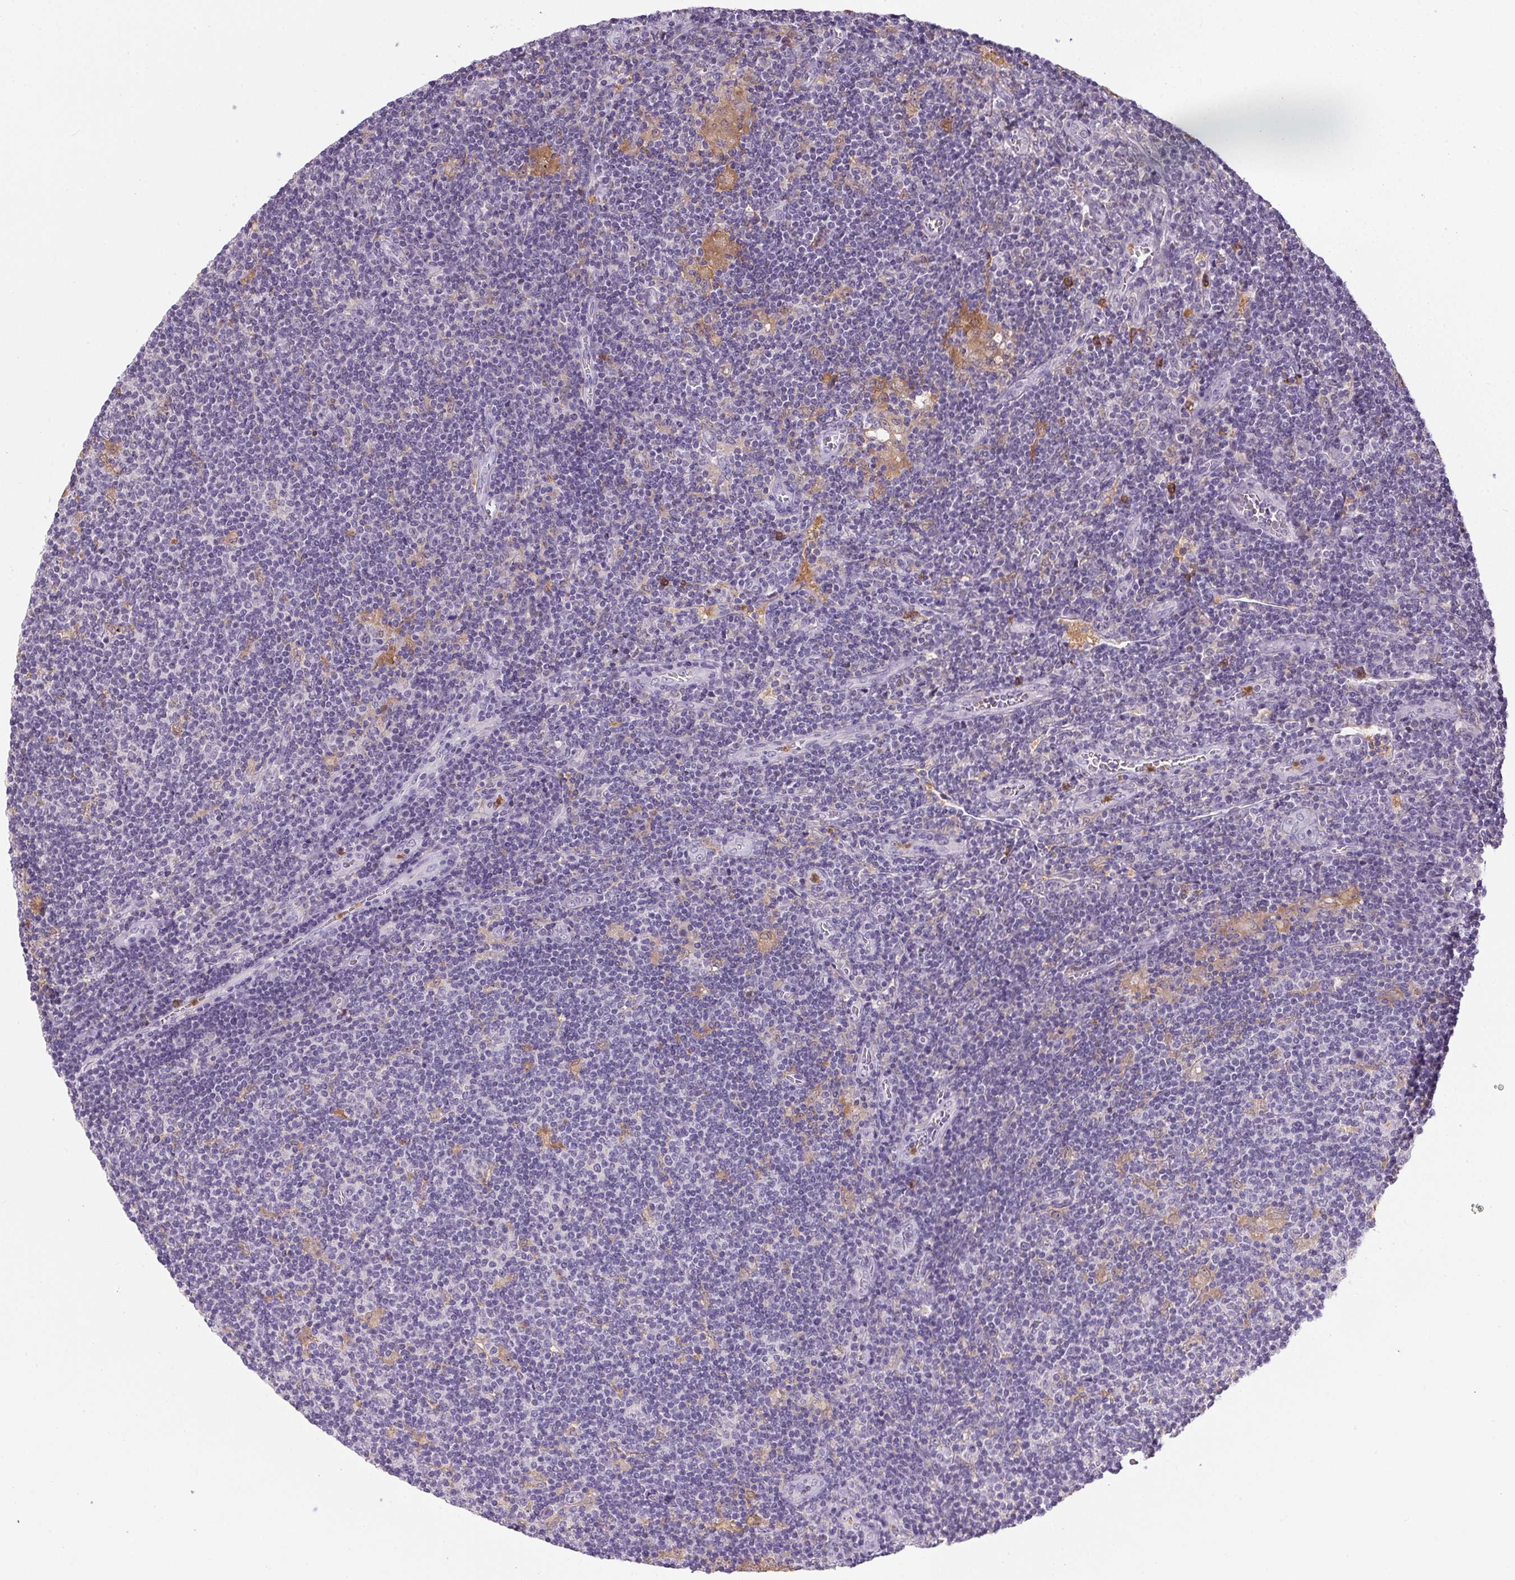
{"staining": {"intensity": "negative", "quantity": "none", "location": "none"}, "tissue": "lymphoma", "cell_type": "Tumor cells", "image_type": "cancer", "snomed": [{"axis": "morphology", "description": "Hodgkin's disease, NOS"}, {"axis": "topography", "description": "Lymph node"}], "caption": "Immunohistochemistry of human lymphoma displays no expression in tumor cells.", "gene": "DNAJC5G", "patient": {"sex": "male", "age": 40}}